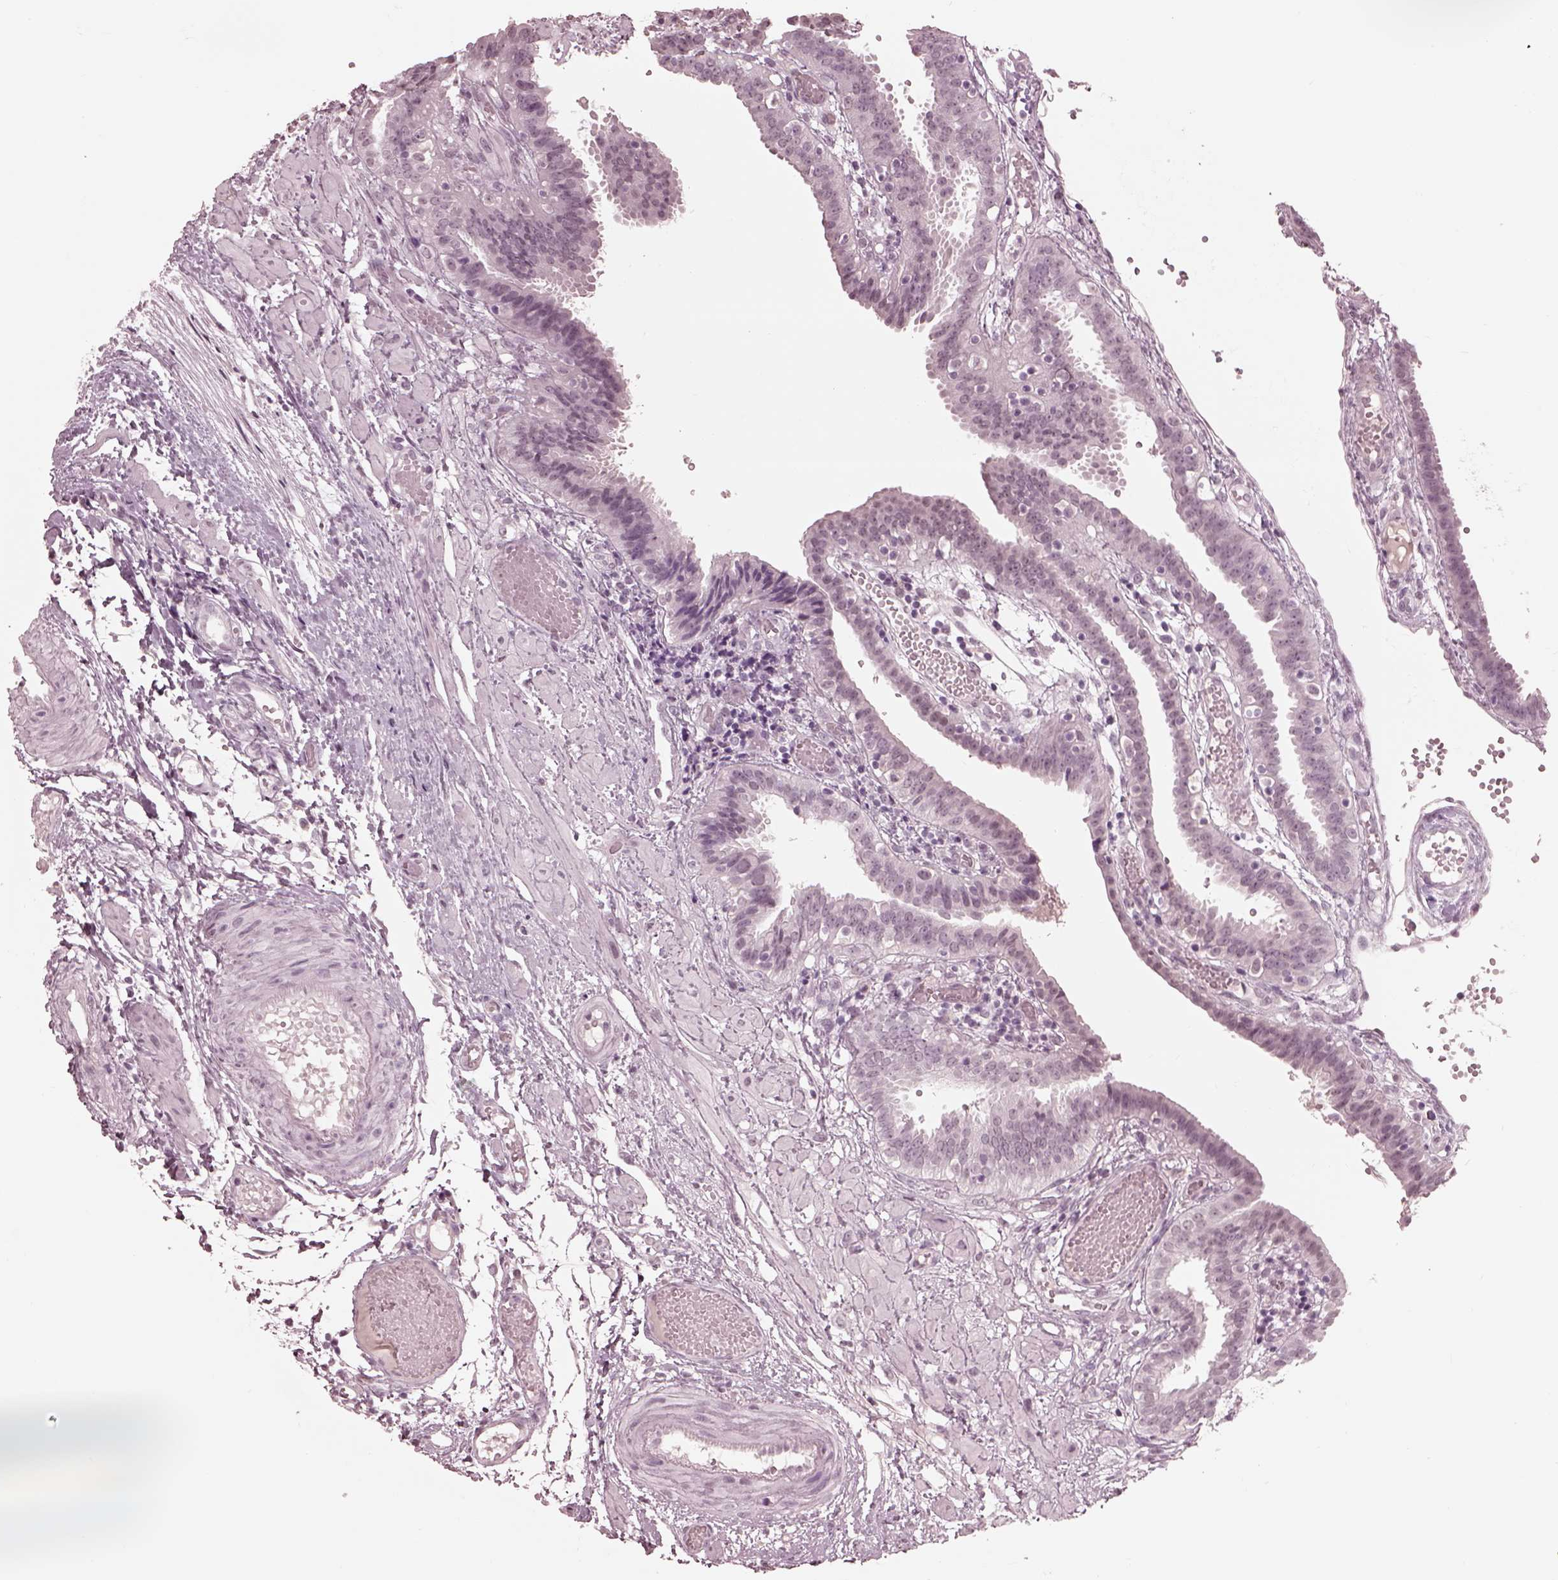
{"staining": {"intensity": "negative", "quantity": "none", "location": "none"}, "tissue": "fallopian tube", "cell_type": "Glandular cells", "image_type": "normal", "snomed": [{"axis": "morphology", "description": "Normal tissue, NOS"}, {"axis": "topography", "description": "Fallopian tube"}], "caption": "DAB (3,3'-diaminobenzidine) immunohistochemical staining of unremarkable human fallopian tube displays no significant staining in glandular cells.", "gene": "GARIN4", "patient": {"sex": "female", "age": 37}}